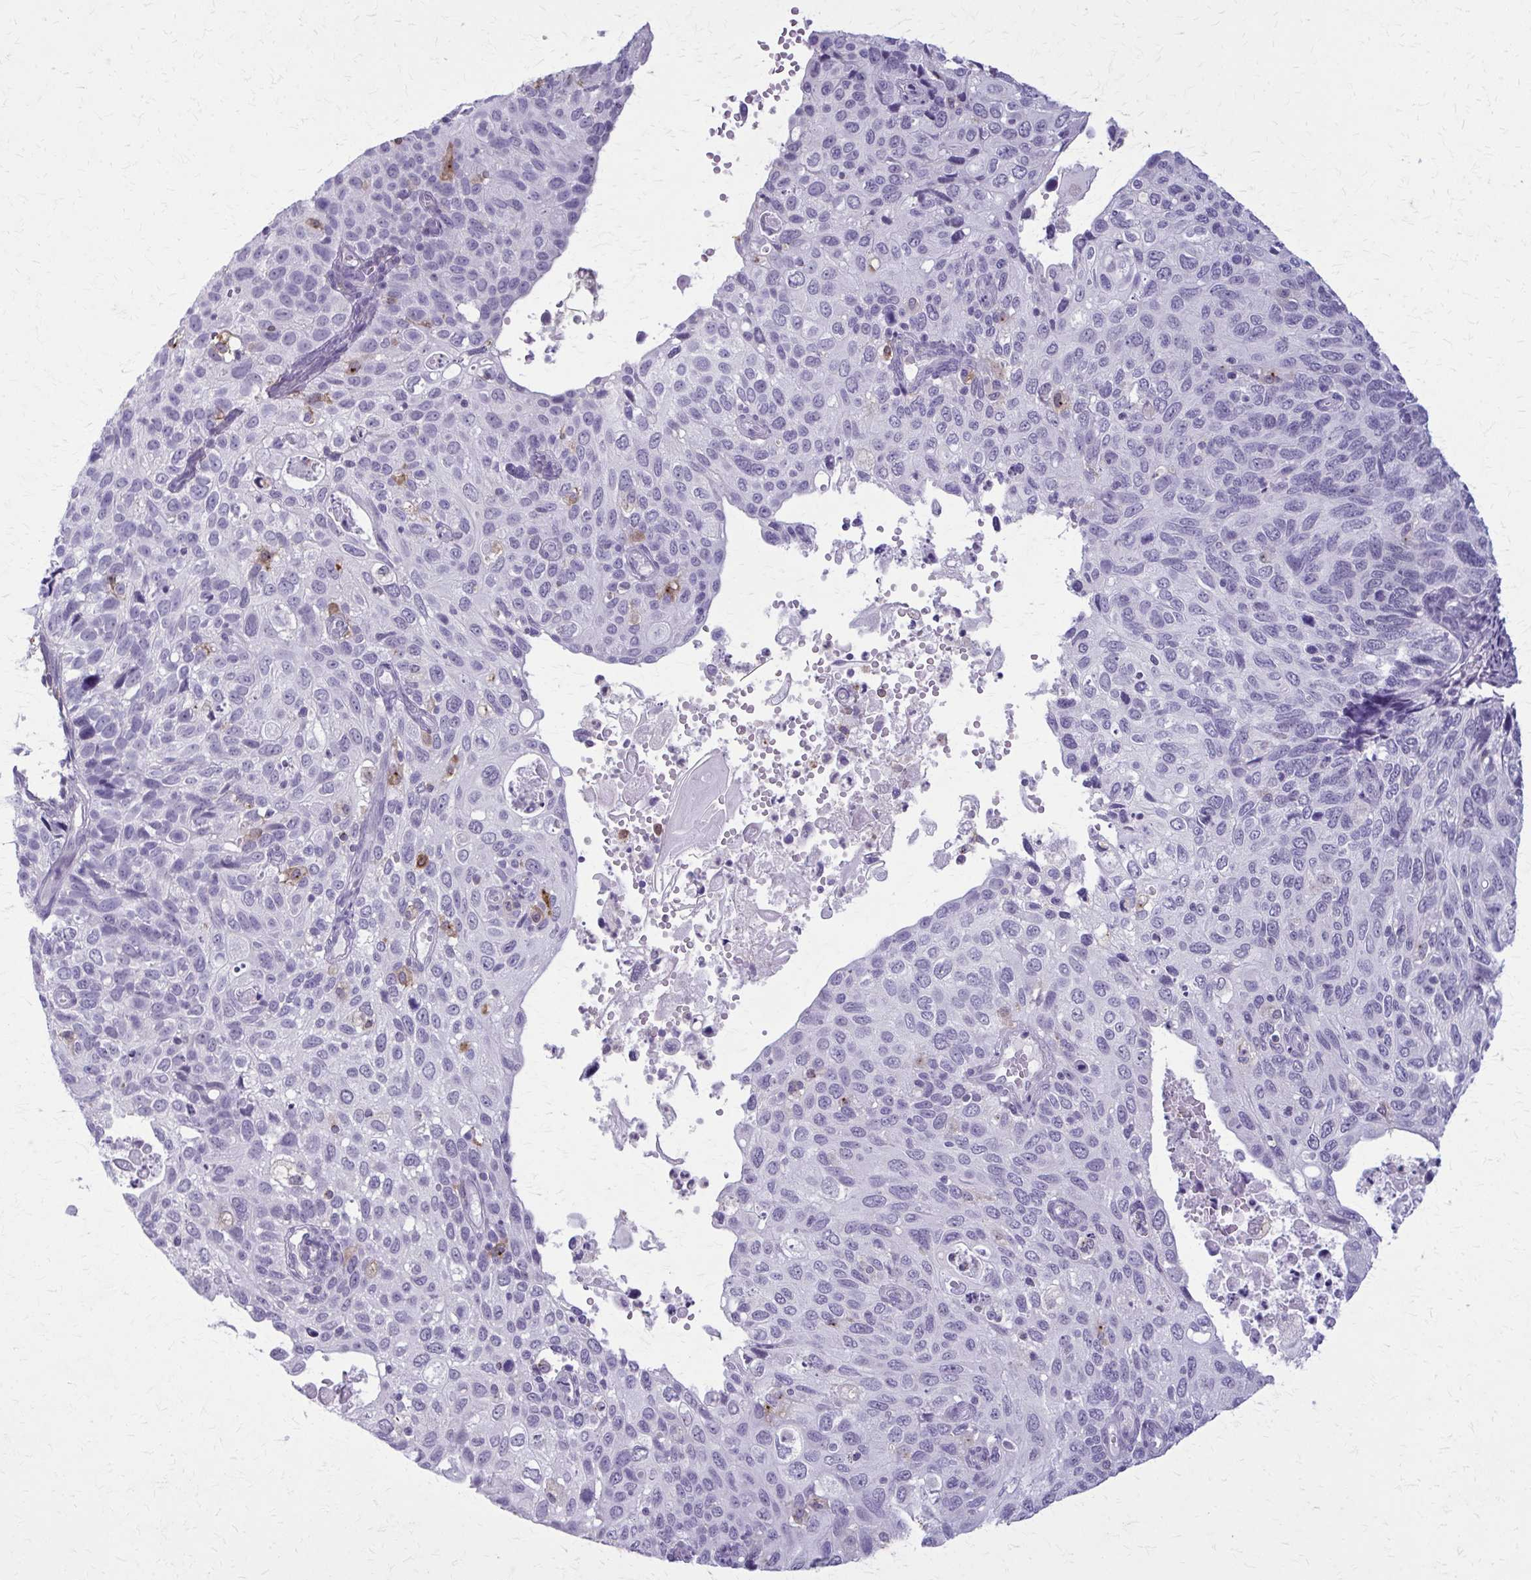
{"staining": {"intensity": "negative", "quantity": "none", "location": "none"}, "tissue": "cervical cancer", "cell_type": "Tumor cells", "image_type": "cancer", "snomed": [{"axis": "morphology", "description": "Squamous cell carcinoma, NOS"}, {"axis": "topography", "description": "Cervix"}], "caption": "This is a micrograph of immunohistochemistry staining of squamous cell carcinoma (cervical), which shows no expression in tumor cells.", "gene": "CARD9", "patient": {"sex": "female", "age": 70}}